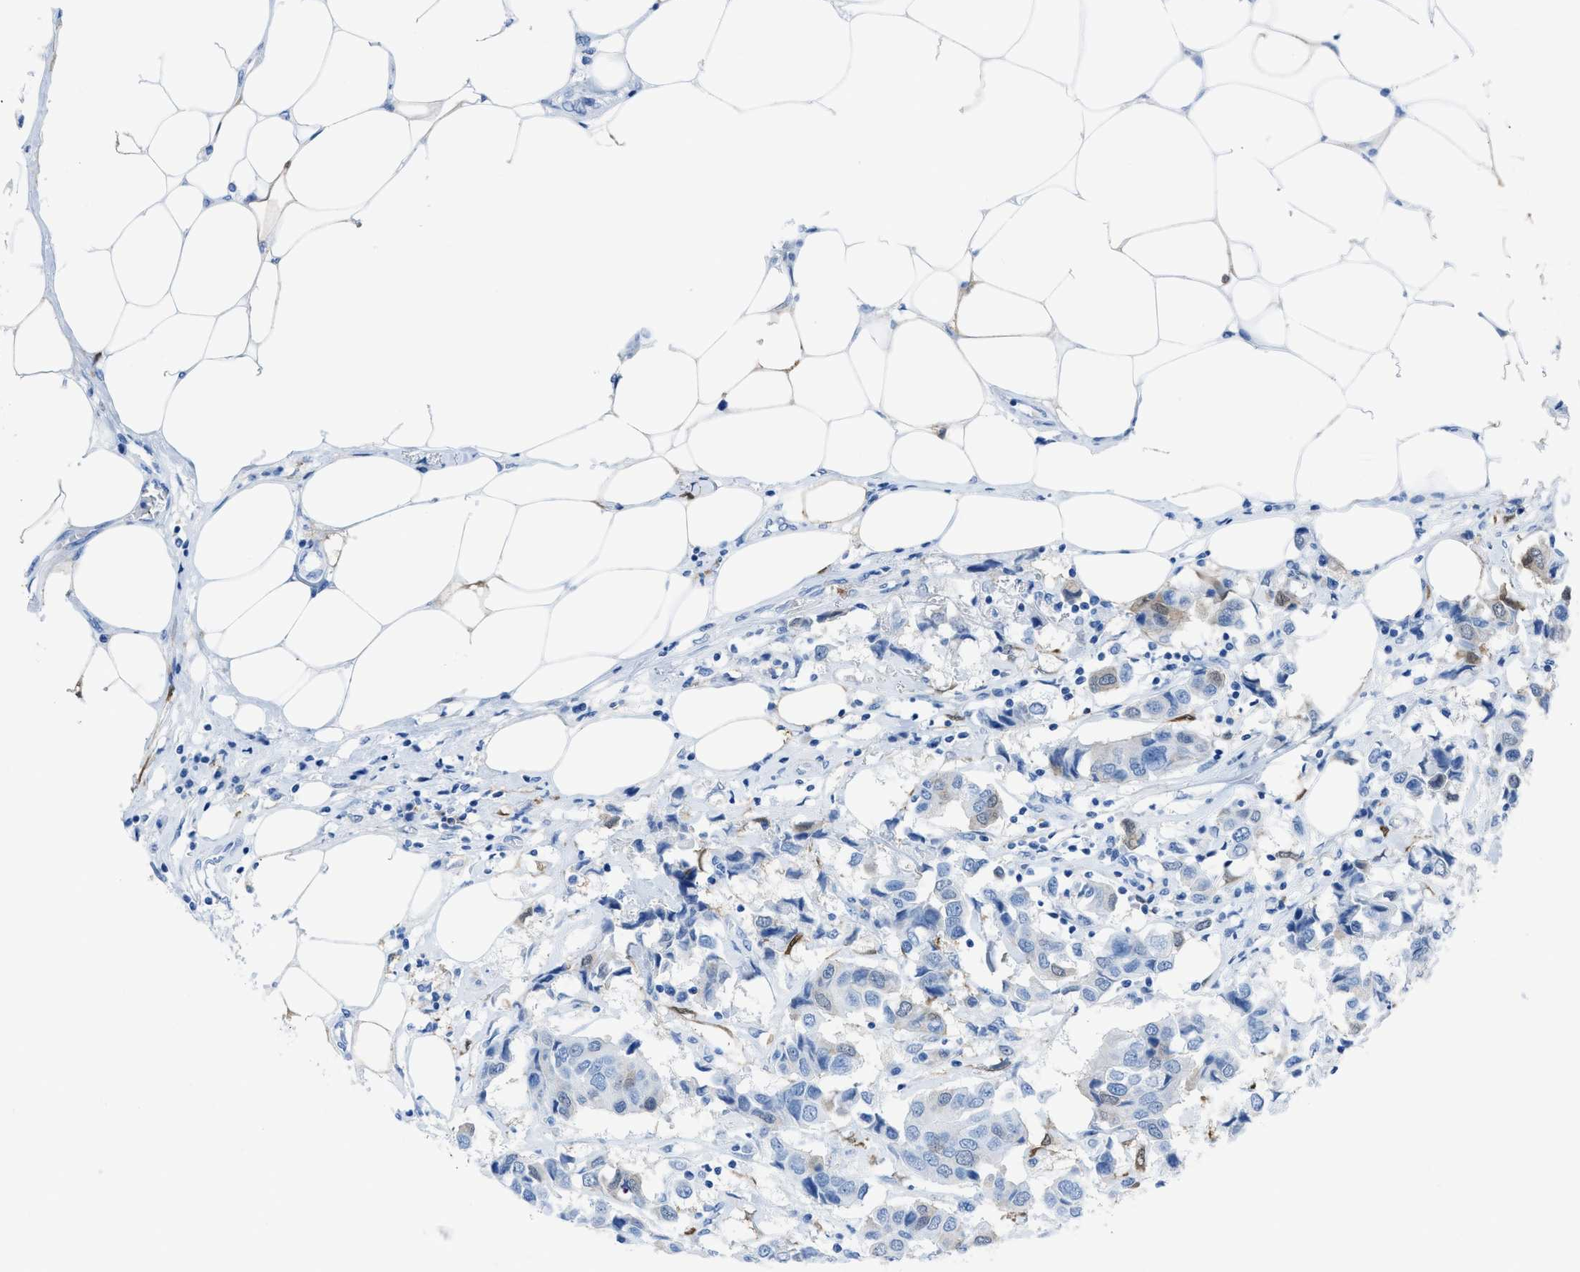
{"staining": {"intensity": "negative", "quantity": "none", "location": "none"}, "tissue": "breast cancer", "cell_type": "Tumor cells", "image_type": "cancer", "snomed": [{"axis": "morphology", "description": "Duct carcinoma"}, {"axis": "topography", "description": "Breast"}], "caption": "Image shows no protein staining in tumor cells of breast cancer tissue.", "gene": "CDKN2A", "patient": {"sex": "female", "age": 80}}